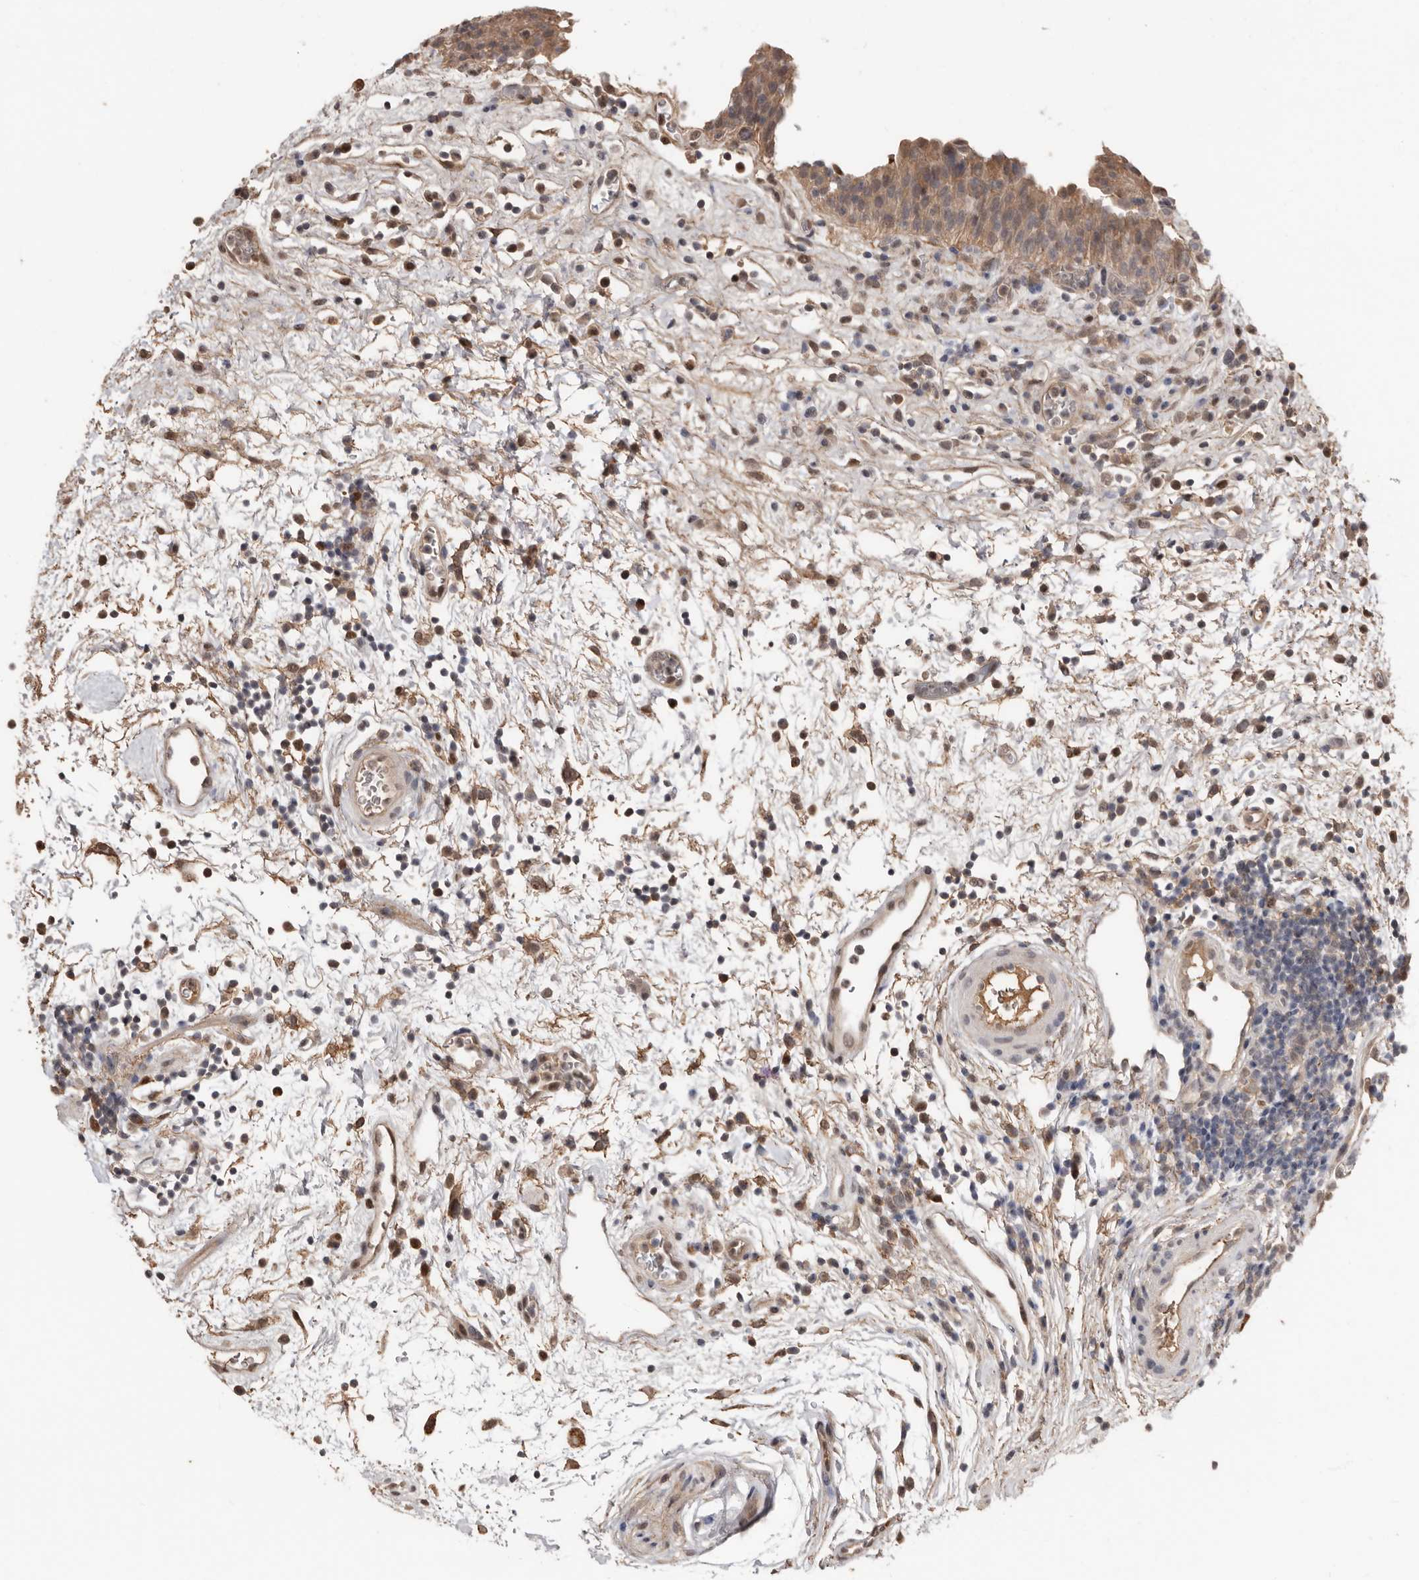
{"staining": {"intensity": "weak", "quantity": ">75%", "location": "cytoplasmic/membranous"}, "tissue": "urinary bladder", "cell_type": "Urothelial cells", "image_type": "normal", "snomed": [{"axis": "morphology", "description": "Normal tissue, NOS"}, {"axis": "morphology", "description": "Inflammation, NOS"}, {"axis": "topography", "description": "Urinary bladder"}], "caption": "Urinary bladder was stained to show a protein in brown. There is low levels of weak cytoplasmic/membranous positivity in approximately >75% of urothelial cells. (Brightfield microscopy of DAB IHC at high magnification).", "gene": "LRGUK", "patient": {"sex": "female", "age": 75}}